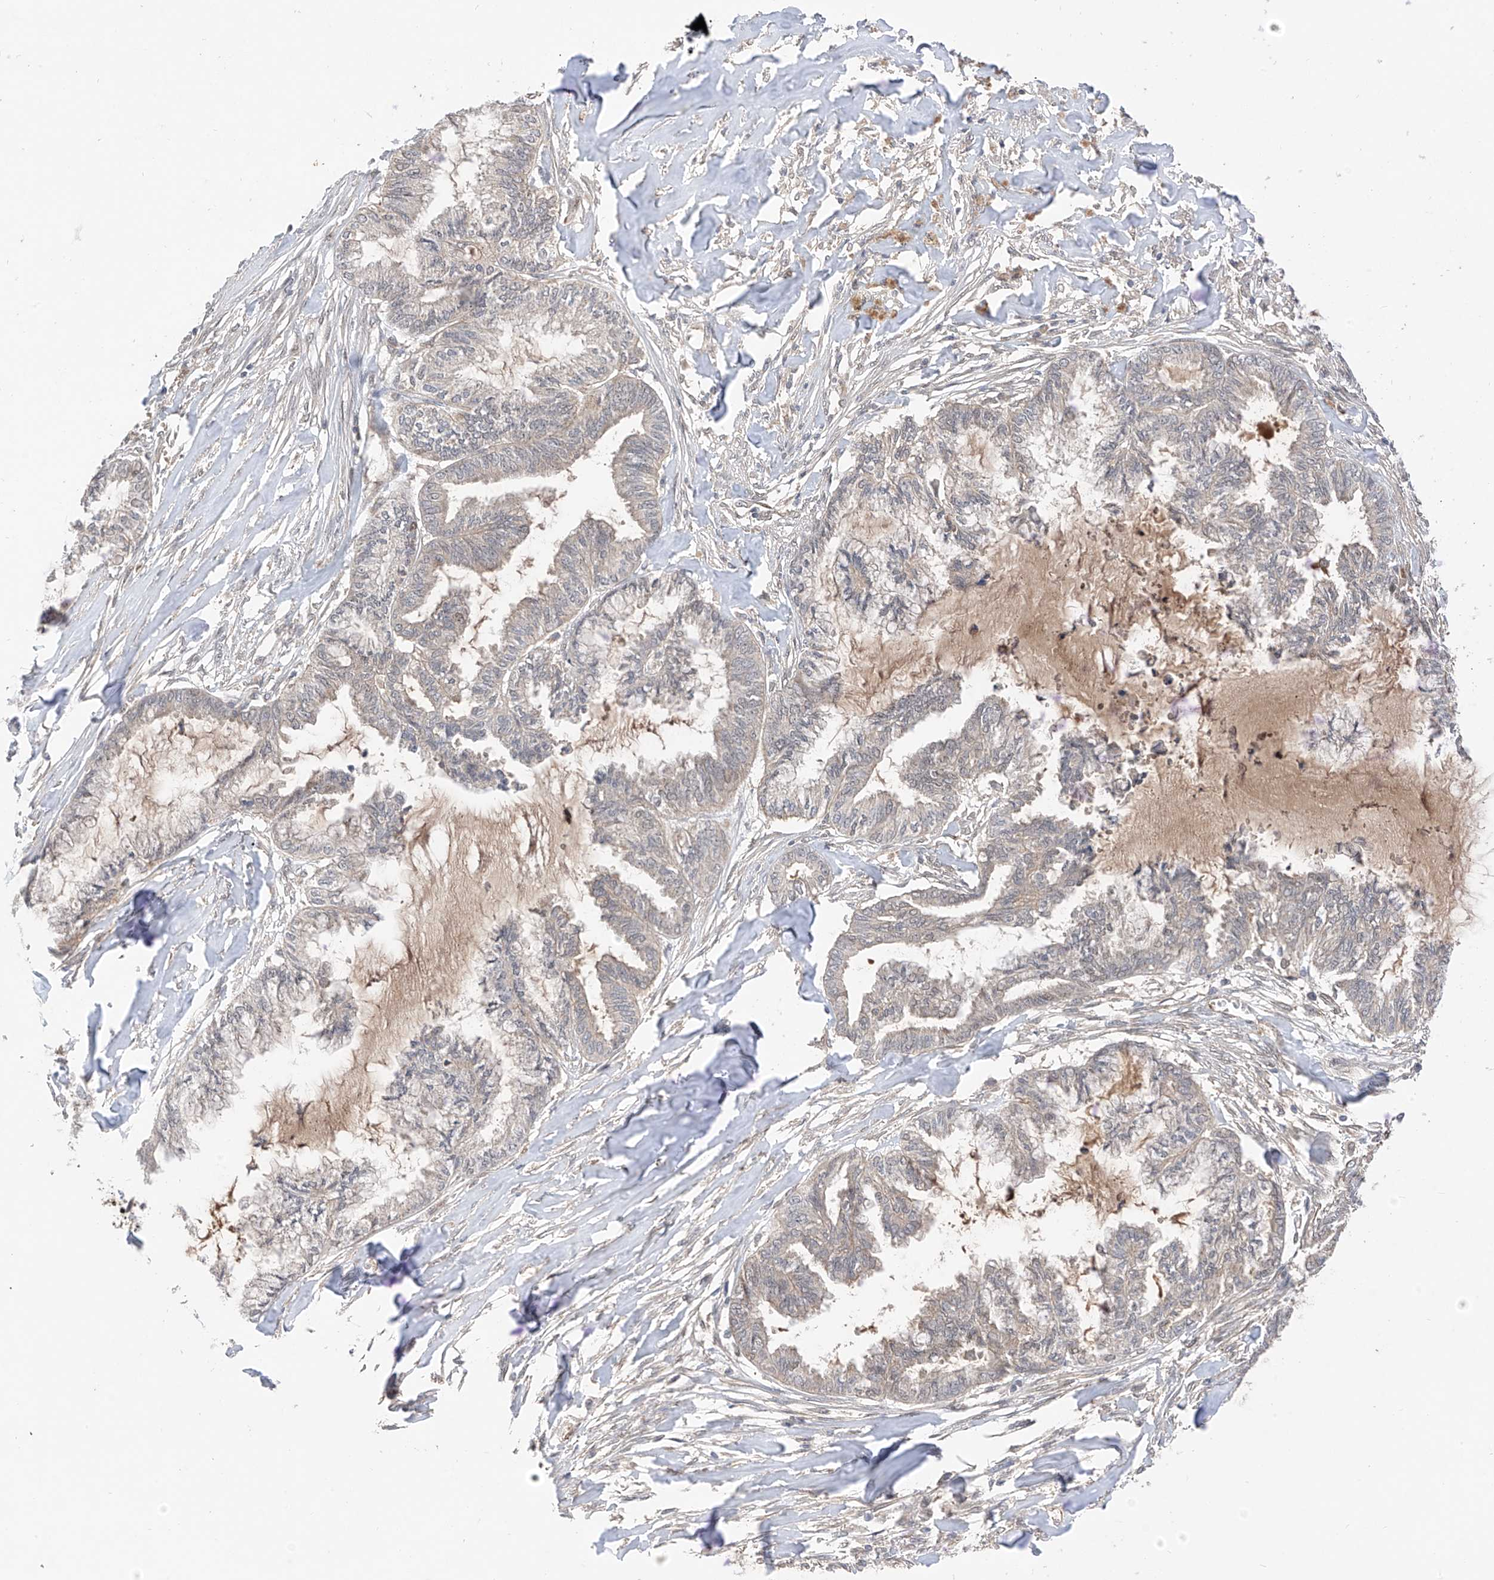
{"staining": {"intensity": "negative", "quantity": "none", "location": "none"}, "tissue": "endometrial cancer", "cell_type": "Tumor cells", "image_type": "cancer", "snomed": [{"axis": "morphology", "description": "Adenocarcinoma, NOS"}, {"axis": "topography", "description": "Endometrium"}], "caption": "Immunohistochemistry (IHC) photomicrograph of endometrial cancer stained for a protein (brown), which shows no staining in tumor cells.", "gene": "MRTFA", "patient": {"sex": "female", "age": 86}}